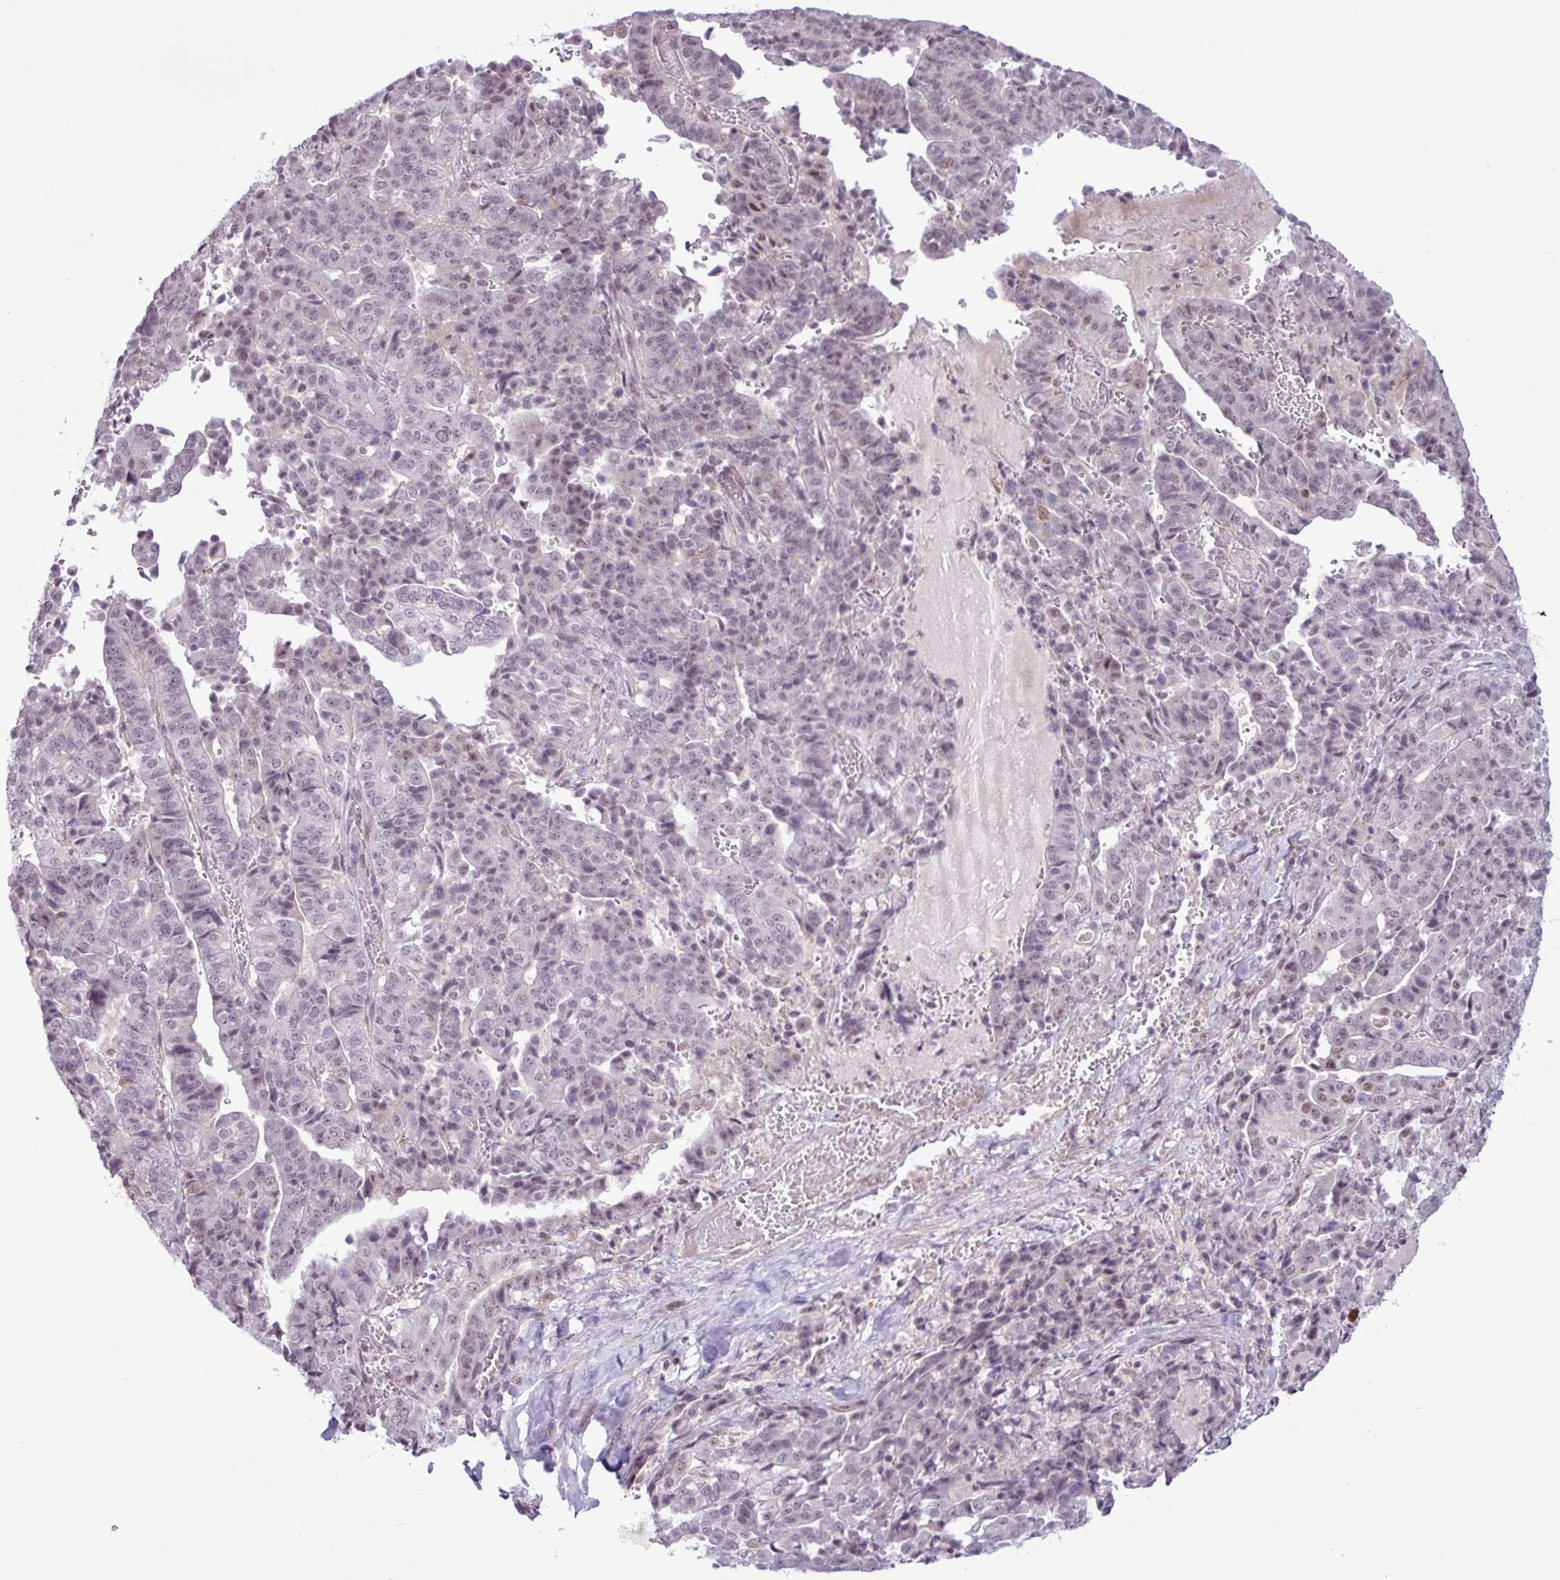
{"staining": {"intensity": "weak", "quantity": "<25%", "location": "nuclear"}, "tissue": "stomach cancer", "cell_type": "Tumor cells", "image_type": "cancer", "snomed": [{"axis": "morphology", "description": "Adenocarcinoma, NOS"}, {"axis": "topography", "description": "Stomach"}], "caption": "The immunohistochemistry histopathology image has no significant positivity in tumor cells of stomach cancer tissue.", "gene": "NOTCH2", "patient": {"sex": "male", "age": 48}}